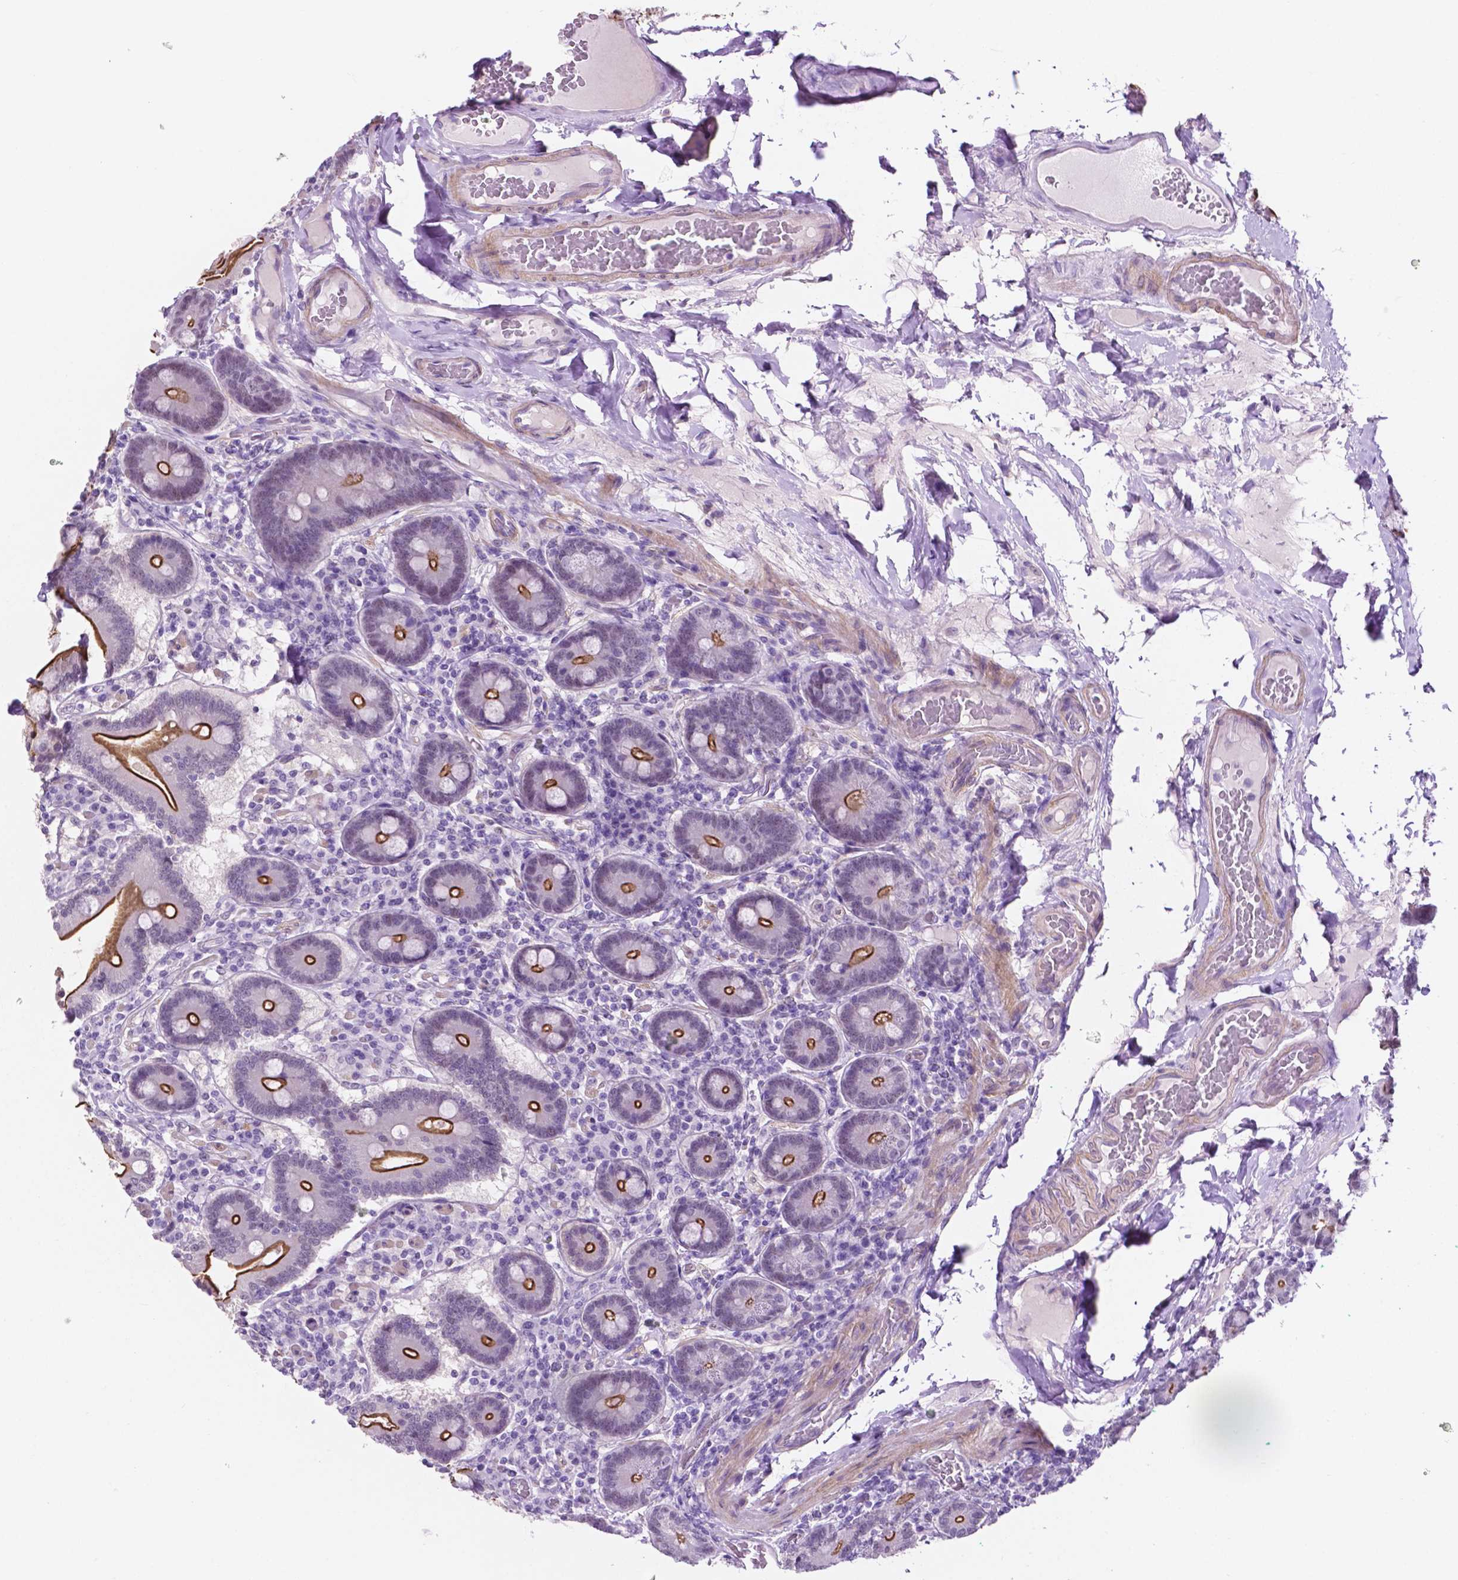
{"staining": {"intensity": "strong", "quantity": ">75%", "location": "cytoplasmic/membranous"}, "tissue": "duodenum", "cell_type": "Glandular cells", "image_type": "normal", "snomed": [{"axis": "morphology", "description": "Normal tissue, NOS"}, {"axis": "topography", "description": "Duodenum"}], "caption": "A photomicrograph of human duodenum stained for a protein reveals strong cytoplasmic/membranous brown staining in glandular cells.", "gene": "ACY3", "patient": {"sex": "female", "age": 62}}